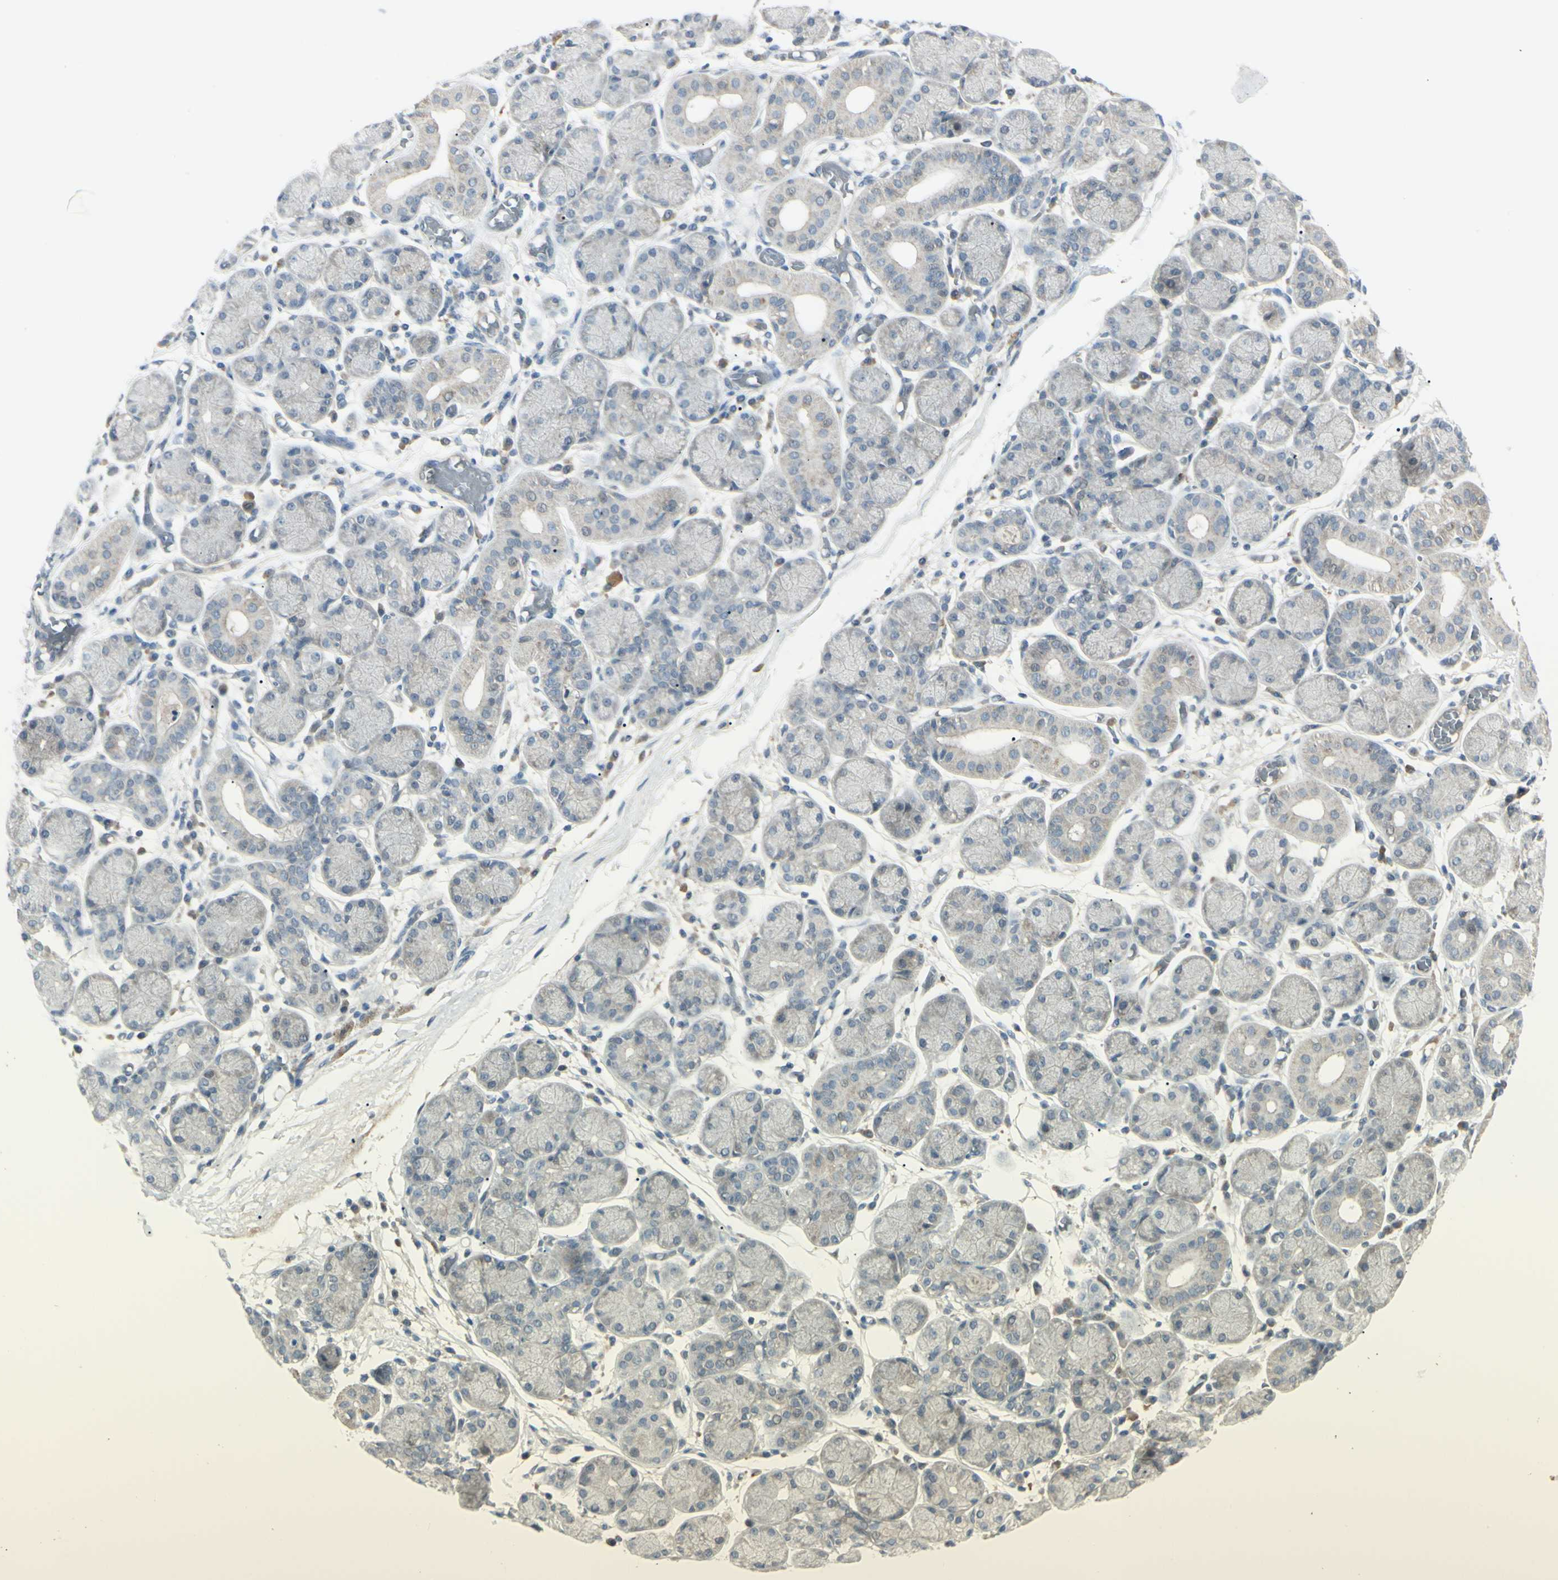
{"staining": {"intensity": "weak", "quantity": ">75%", "location": "cytoplasmic/membranous"}, "tissue": "salivary gland", "cell_type": "Glandular cells", "image_type": "normal", "snomed": [{"axis": "morphology", "description": "Normal tissue, NOS"}, {"axis": "topography", "description": "Salivary gland"}], "caption": "The micrograph displays immunohistochemical staining of benign salivary gland. There is weak cytoplasmic/membranous expression is identified in about >75% of glandular cells.", "gene": "SH3GL2", "patient": {"sex": "female", "age": 24}}